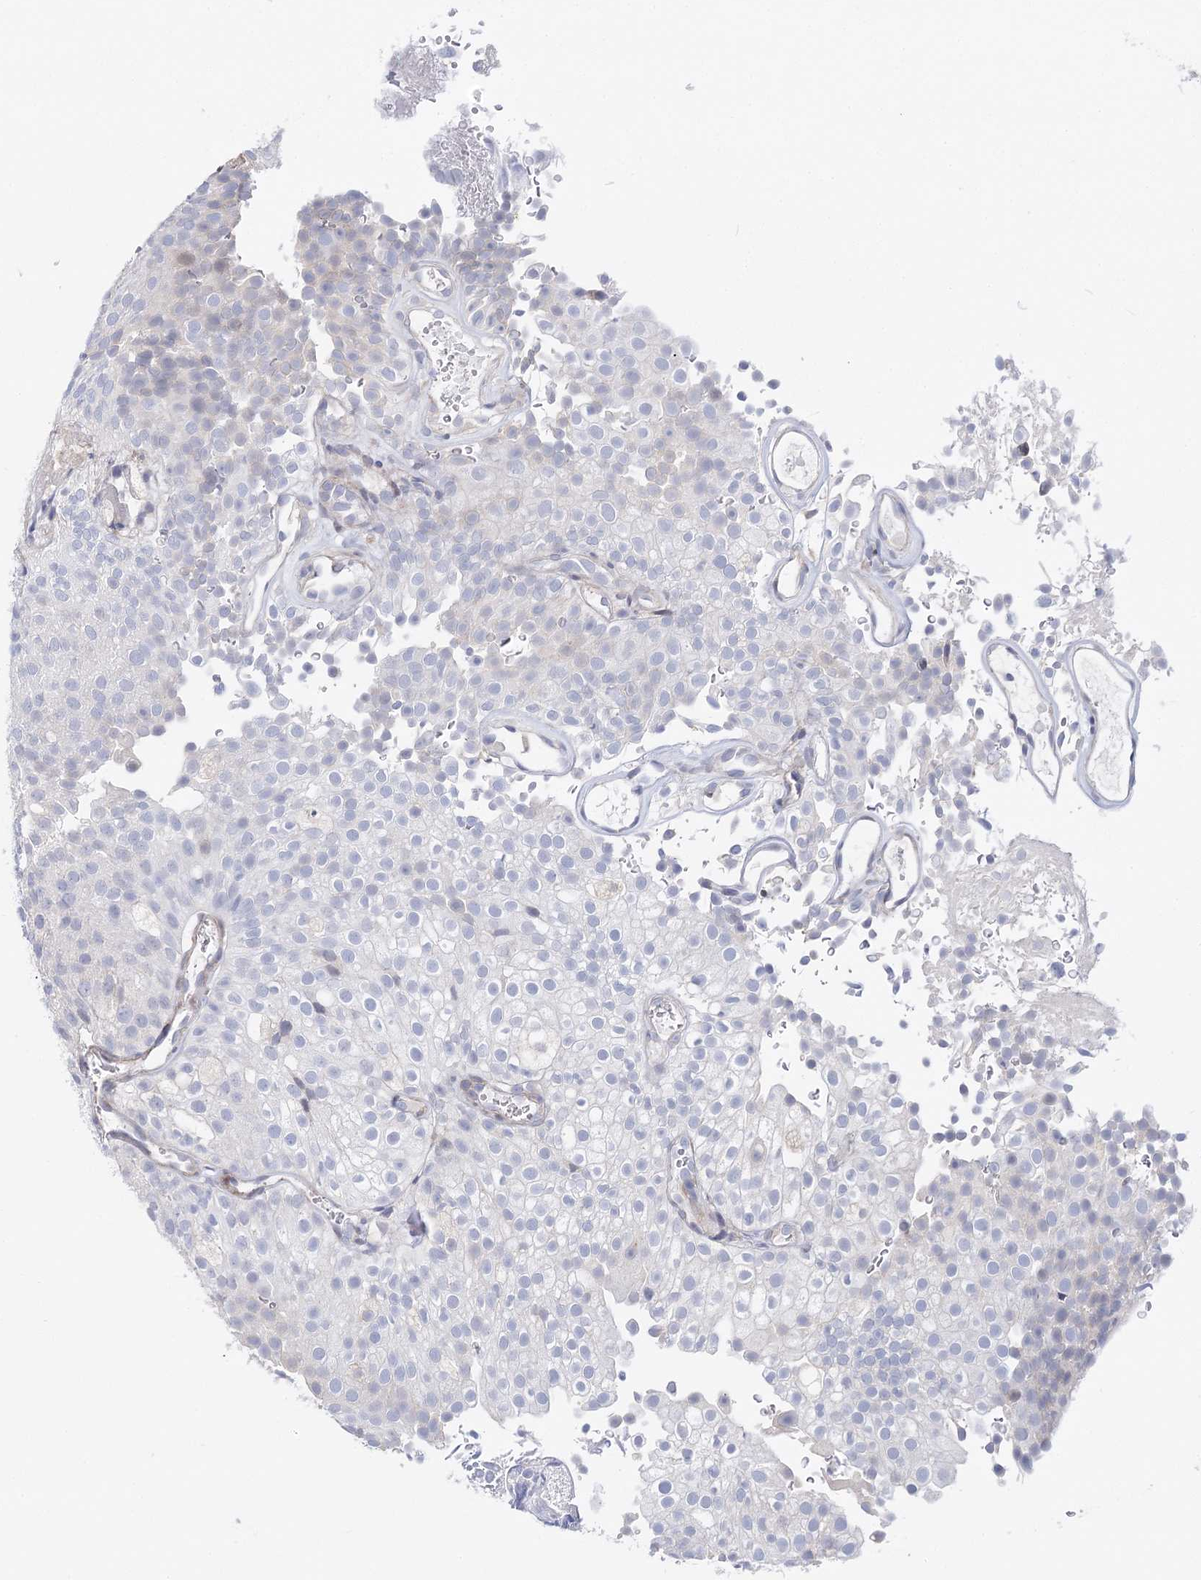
{"staining": {"intensity": "negative", "quantity": "none", "location": "none"}, "tissue": "urothelial cancer", "cell_type": "Tumor cells", "image_type": "cancer", "snomed": [{"axis": "morphology", "description": "Urothelial carcinoma, Low grade"}, {"axis": "topography", "description": "Urinary bladder"}], "caption": "Urothelial cancer was stained to show a protein in brown. There is no significant expression in tumor cells. The staining is performed using DAB brown chromogen with nuclei counter-stained in using hematoxylin.", "gene": "TEX12", "patient": {"sex": "male", "age": 78}}